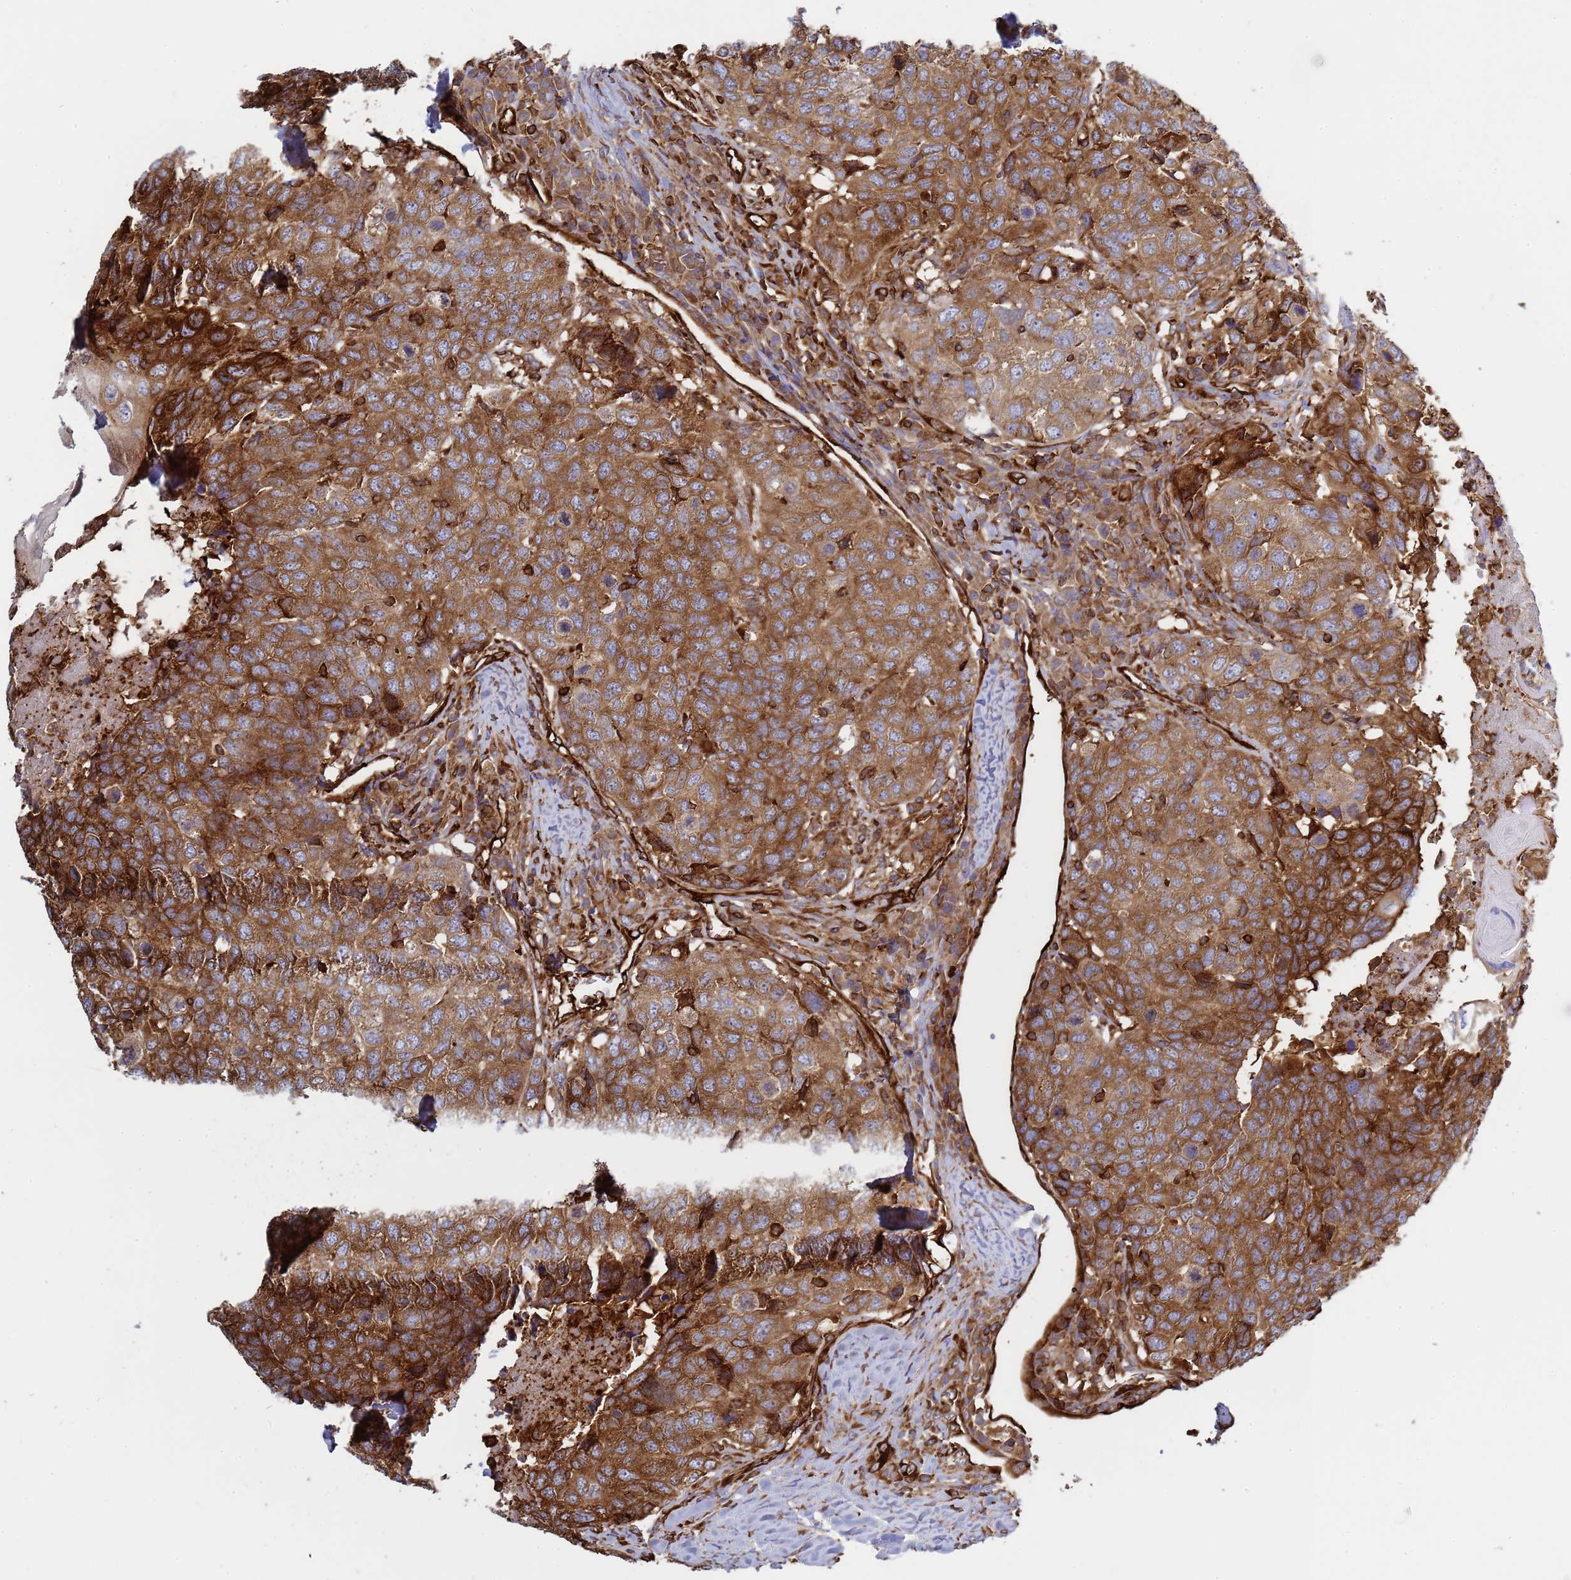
{"staining": {"intensity": "moderate", "quantity": ">75%", "location": "cytoplasmic/membranous"}, "tissue": "head and neck cancer", "cell_type": "Tumor cells", "image_type": "cancer", "snomed": [{"axis": "morphology", "description": "Squamous cell carcinoma, NOS"}, {"axis": "topography", "description": "Head-Neck"}], "caption": "Immunohistochemistry (IHC) (DAB) staining of human squamous cell carcinoma (head and neck) shows moderate cytoplasmic/membranous protein expression in about >75% of tumor cells.", "gene": "ZBTB8OS", "patient": {"sex": "male", "age": 66}}